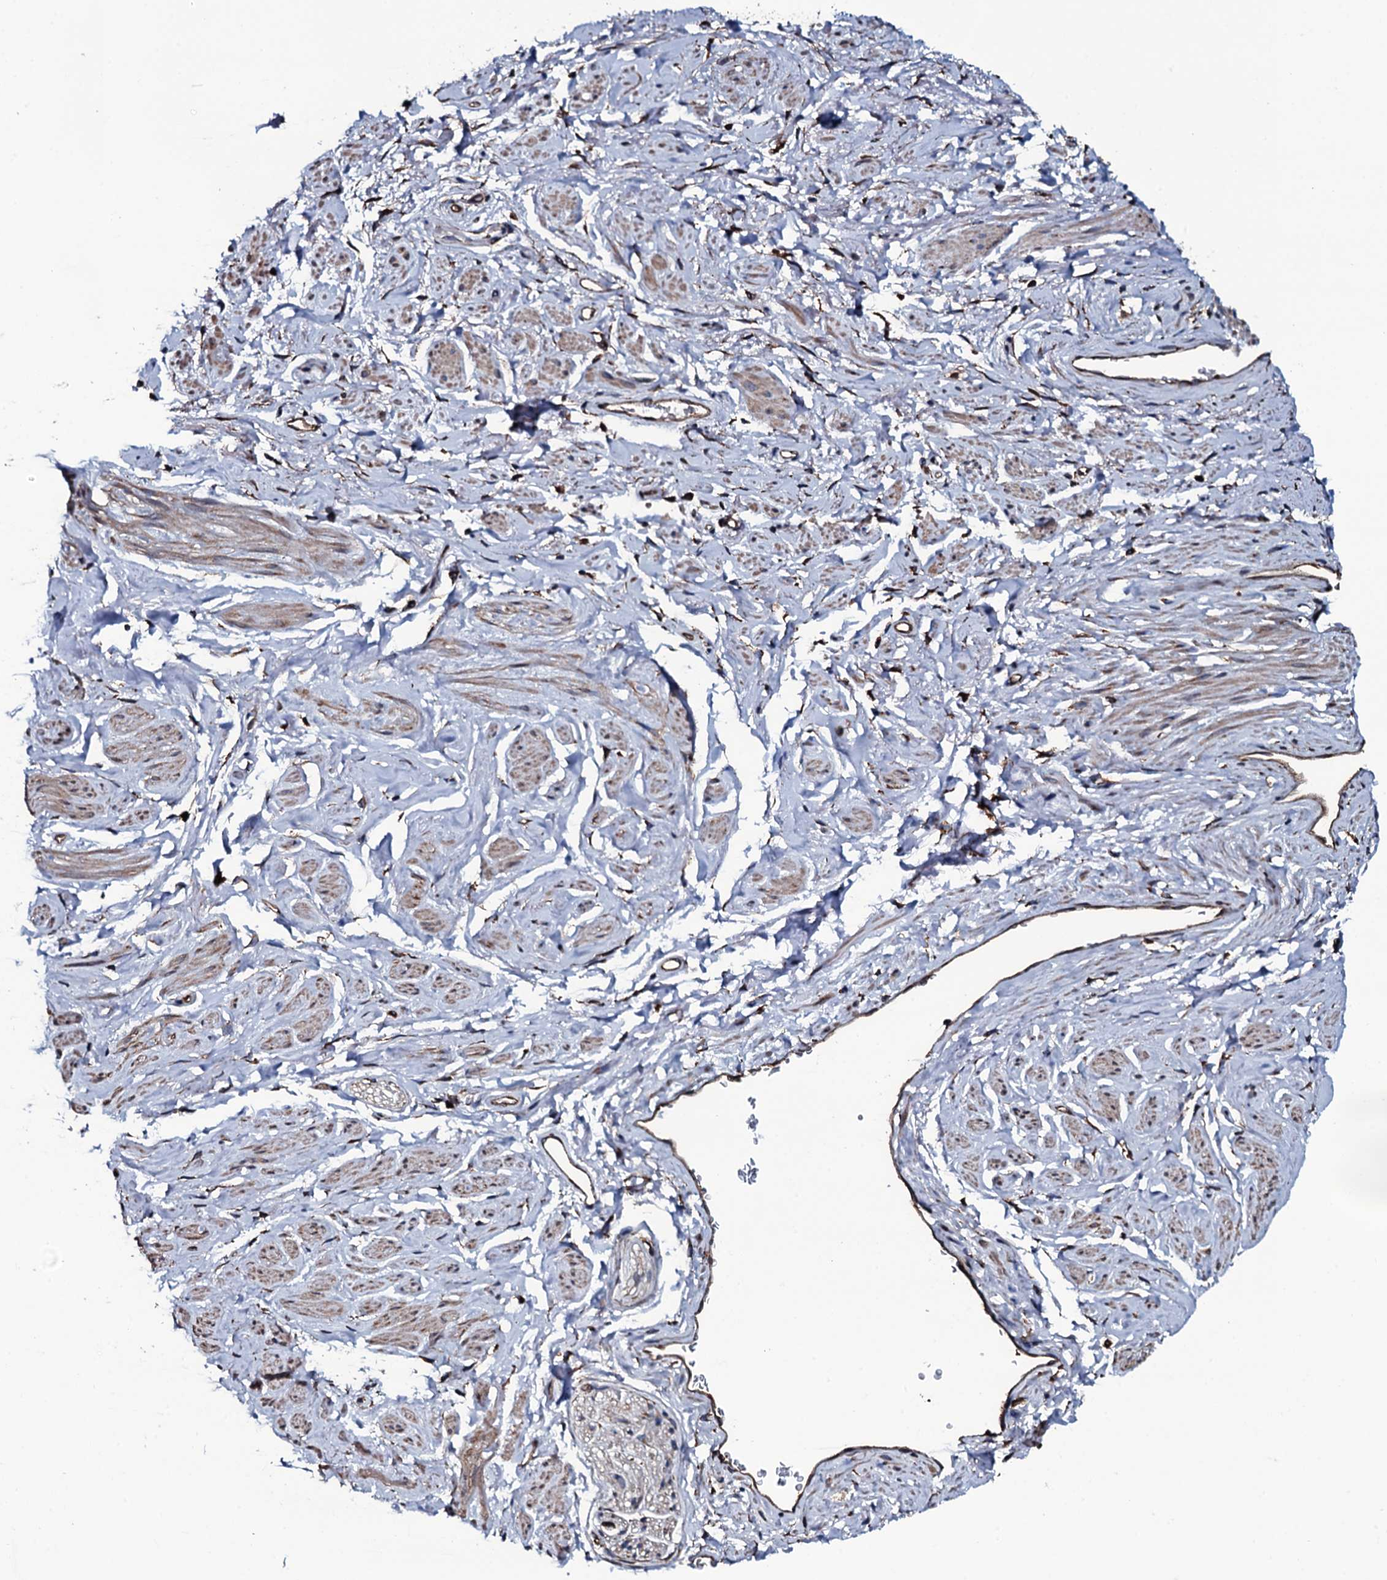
{"staining": {"intensity": "negative", "quantity": "none", "location": "none"}, "tissue": "adipose tissue", "cell_type": "Adipocytes", "image_type": "normal", "snomed": [{"axis": "morphology", "description": "Normal tissue, NOS"}, {"axis": "morphology", "description": "Adenocarcinoma, NOS"}, {"axis": "topography", "description": "Rectum"}, {"axis": "topography", "description": "Vagina"}, {"axis": "topography", "description": "Peripheral nerve tissue"}], "caption": "Immunohistochemistry of normal human adipose tissue demonstrates no positivity in adipocytes.", "gene": "RAB12", "patient": {"sex": "female", "age": 71}}